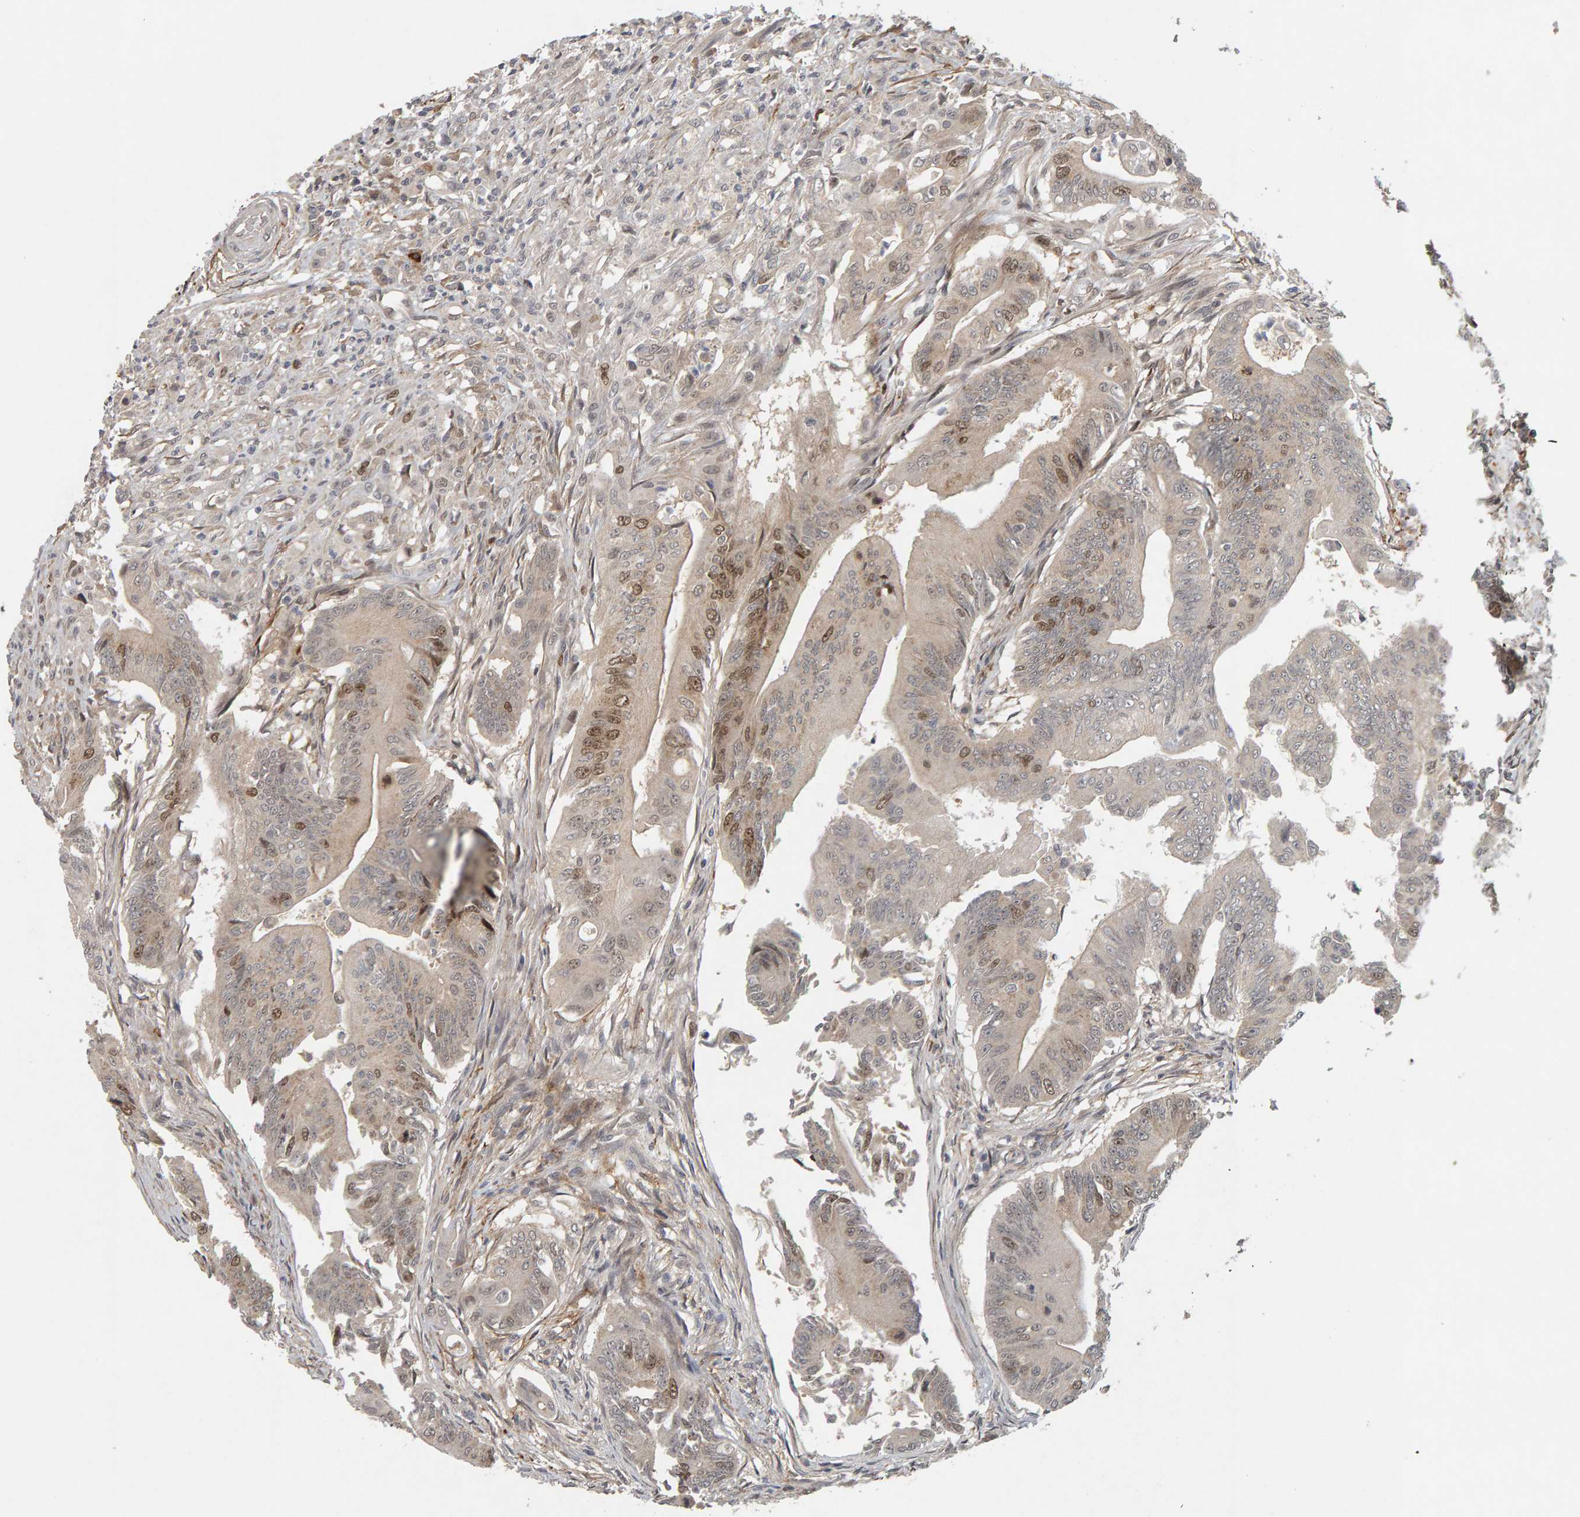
{"staining": {"intensity": "moderate", "quantity": "<25%", "location": "nuclear"}, "tissue": "colorectal cancer", "cell_type": "Tumor cells", "image_type": "cancer", "snomed": [{"axis": "morphology", "description": "Adenoma, NOS"}, {"axis": "morphology", "description": "Adenocarcinoma, NOS"}, {"axis": "topography", "description": "Colon"}], "caption": "The immunohistochemical stain labels moderate nuclear positivity in tumor cells of adenocarcinoma (colorectal) tissue.", "gene": "CDCA5", "patient": {"sex": "male", "age": 79}}